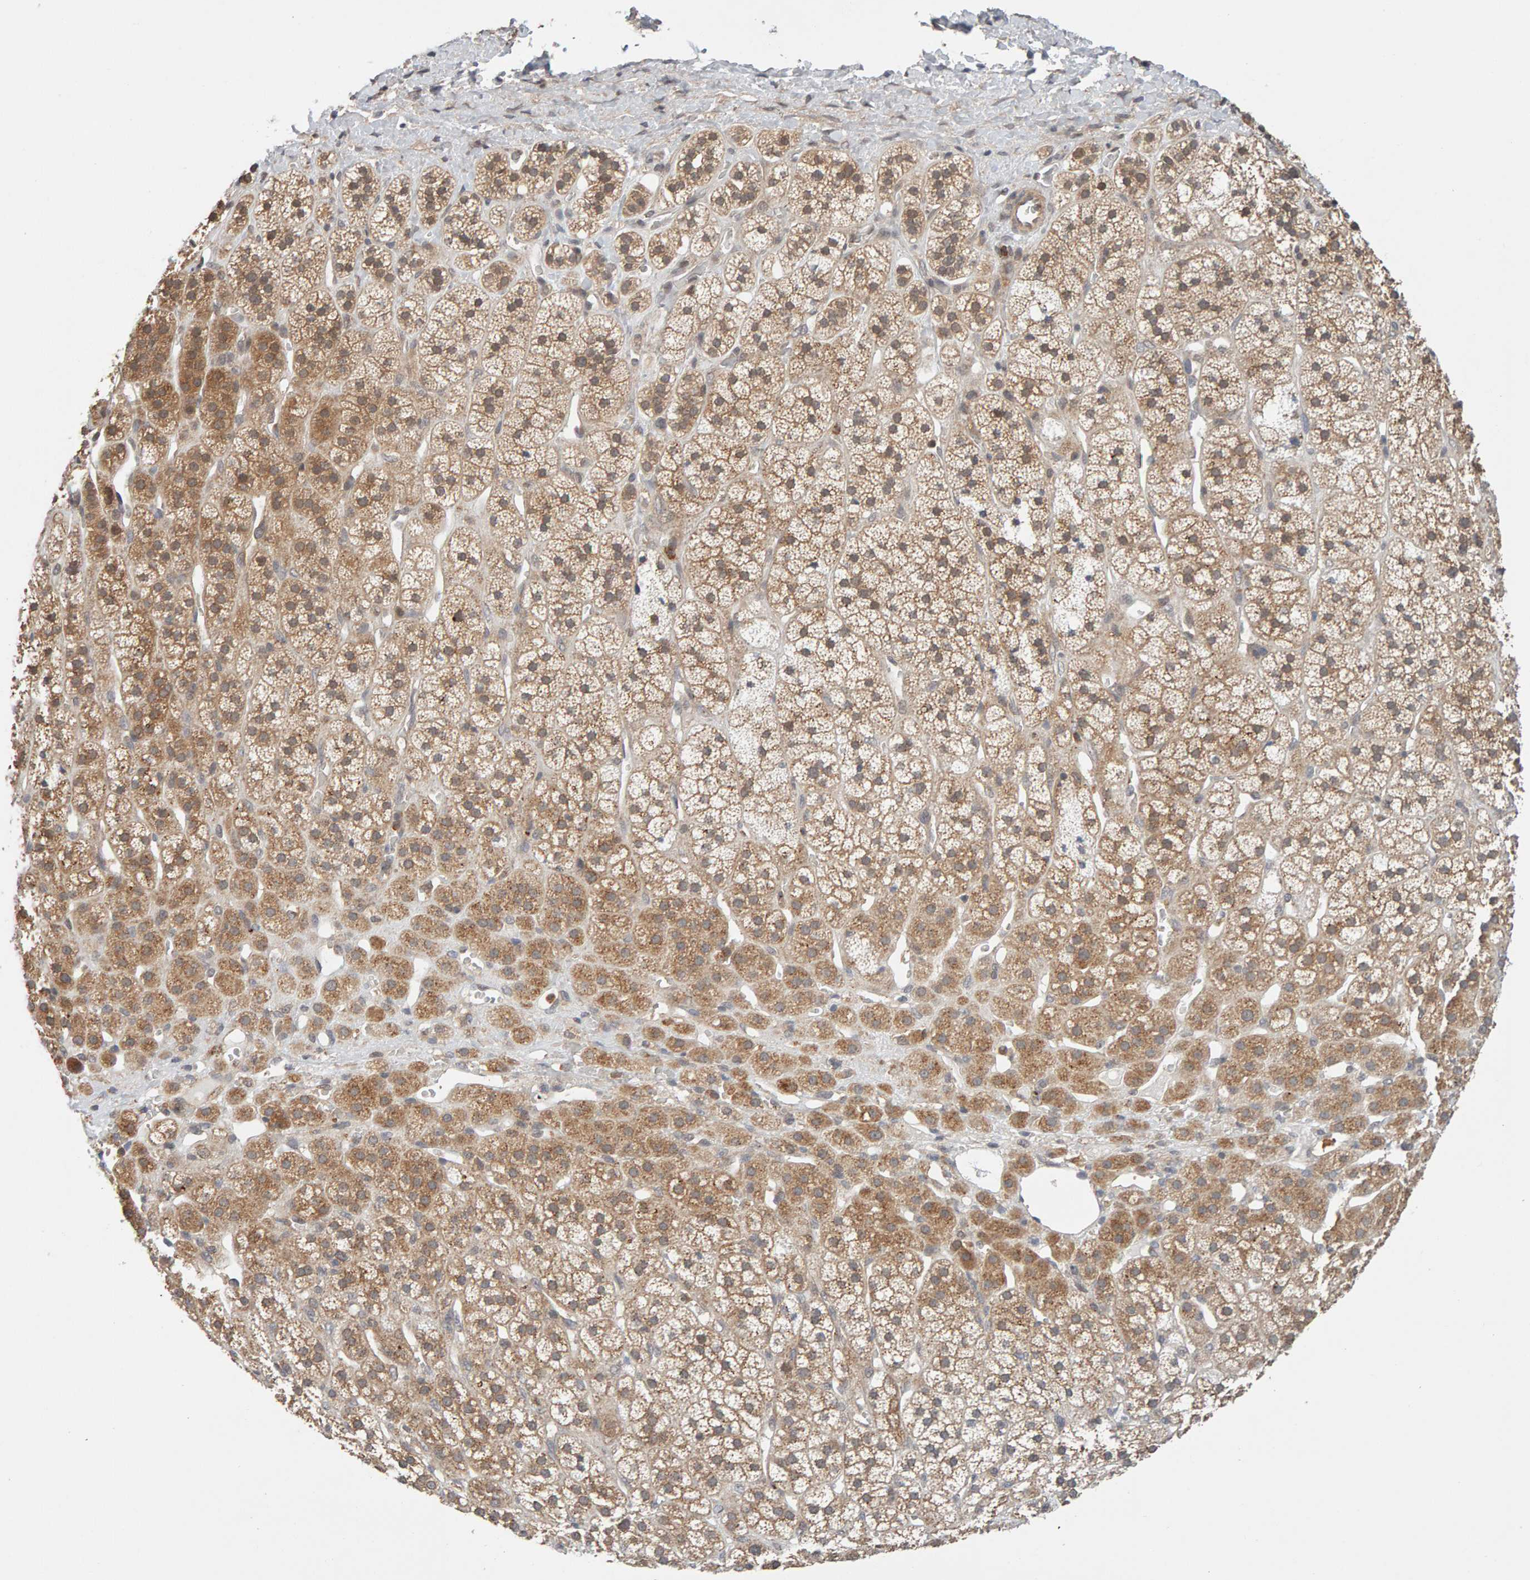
{"staining": {"intensity": "moderate", "quantity": ">75%", "location": "cytoplasmic/membranous"}, "tissue": "adrenal gland", "cell_type": "Glandular cells", "image_type": "normal", "snomed": [{"axis": "morphology", "description": "Normal tissue, NOS"}, {"axis": "topography", "description": "Adrenal gland"}], "caption": "Immunohistochemistry (IHC) photomicrograph of benign adrenal gland stained for a protein (brown), which shows medium levels of moderate cytoplasmic/membranous expression in approximately >75% of glandular cells.", "gene": "DNAJC7", "patient": {"sex": "male", "age": 56}}